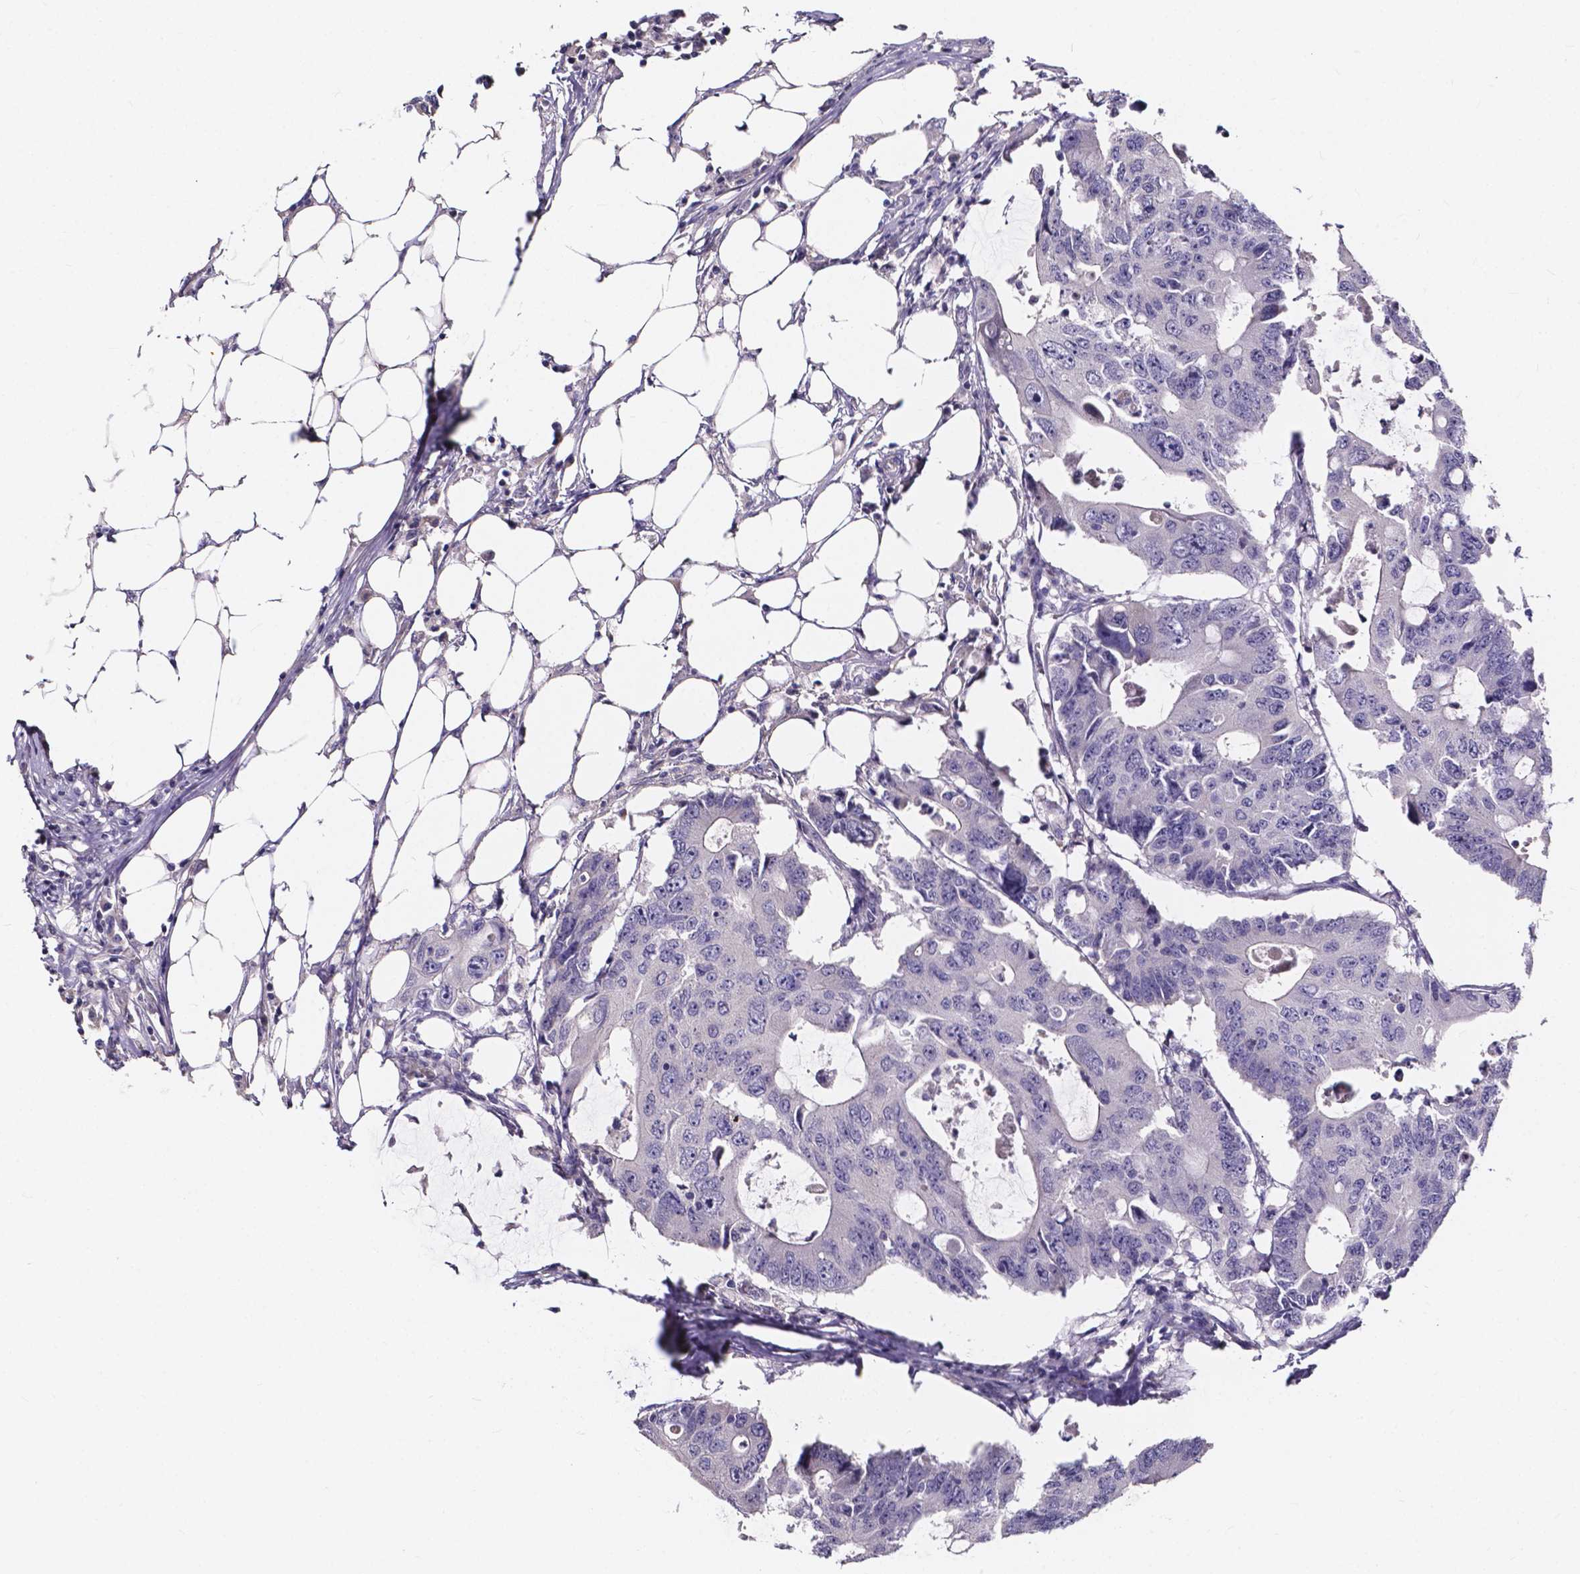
{"staining": {"intensity": "negative", "quantity": "none", "location": "none"}, "tissue": "colorectal cancer", "cell_type": "Tumor cells", "image_type": "cancer", "snomed": [{"axis": "morphology", "description": "Adenocarcinoma, NOS"}, {"axis": "topography", "description": "Colon"}], "caption": "Immunohistochemistry of colorectal cancer (adenocarcinoma) exhibits no expression in tumor cells.", "gene": "SPOCD1", "patient": {"sex": "male", "age": 71}}